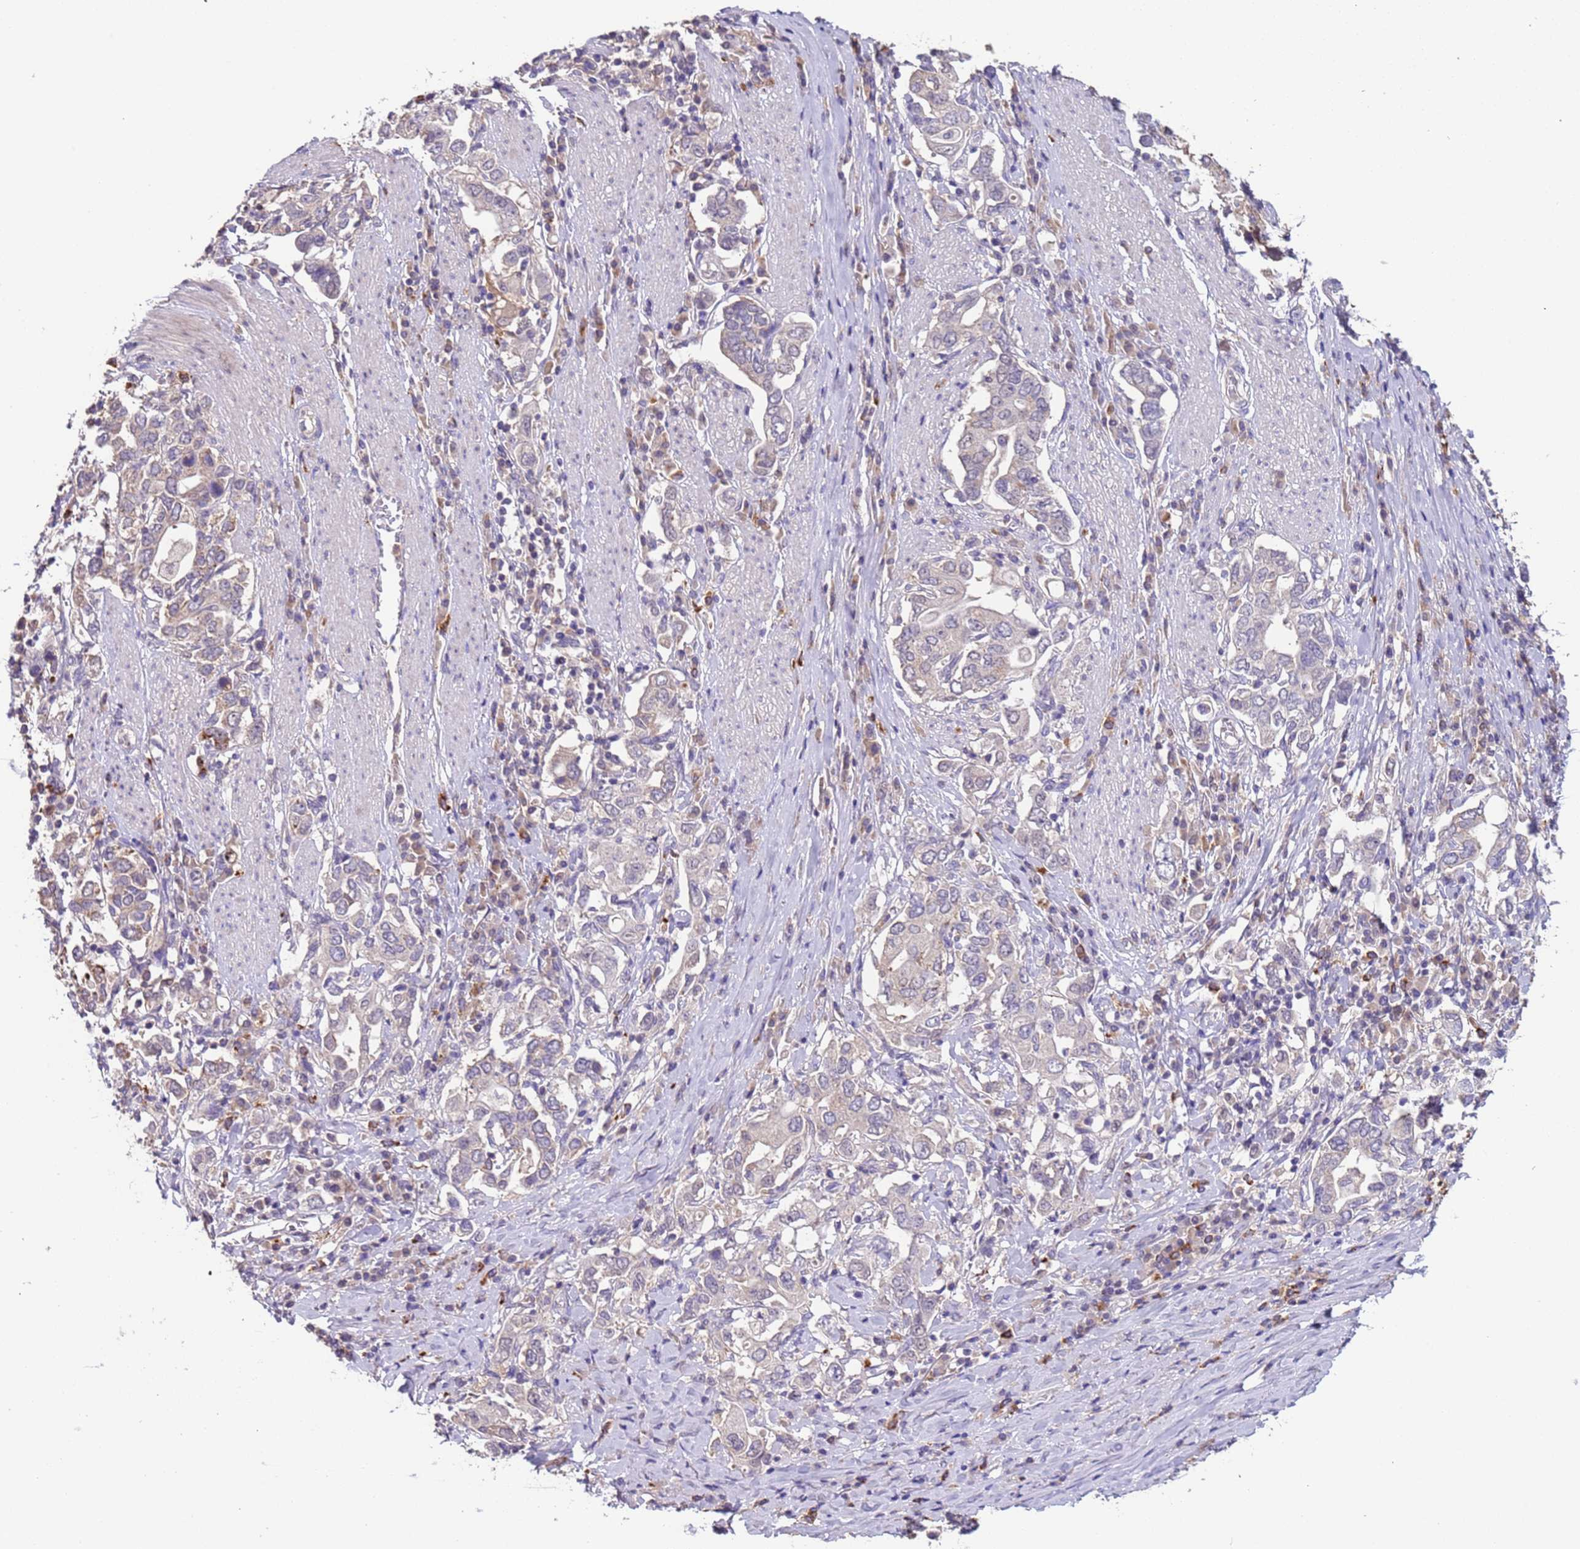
{"staining": {"intensity": "negative", "quantity": "none", "location": "none"}, "tissue": "stomach cancer", "cell_type": "Tumor cells", "image_type": "cancer", "snomed": [{"axis": "morphology", "description": "Adenocarcinoma, NOS"}, {"axis": "topography", "description": "Stomach, upper"}, {"axis": "topography", "description": "Stomach"}], "caption": "A high-resolution micrograph shows immunohistochemistry (IHC) staining of stomach adenocarcinoma, which shows no significant positivity in tumor cells.", "gene": "ZNF248", "patient": {"sex": "male", "age": 62}}